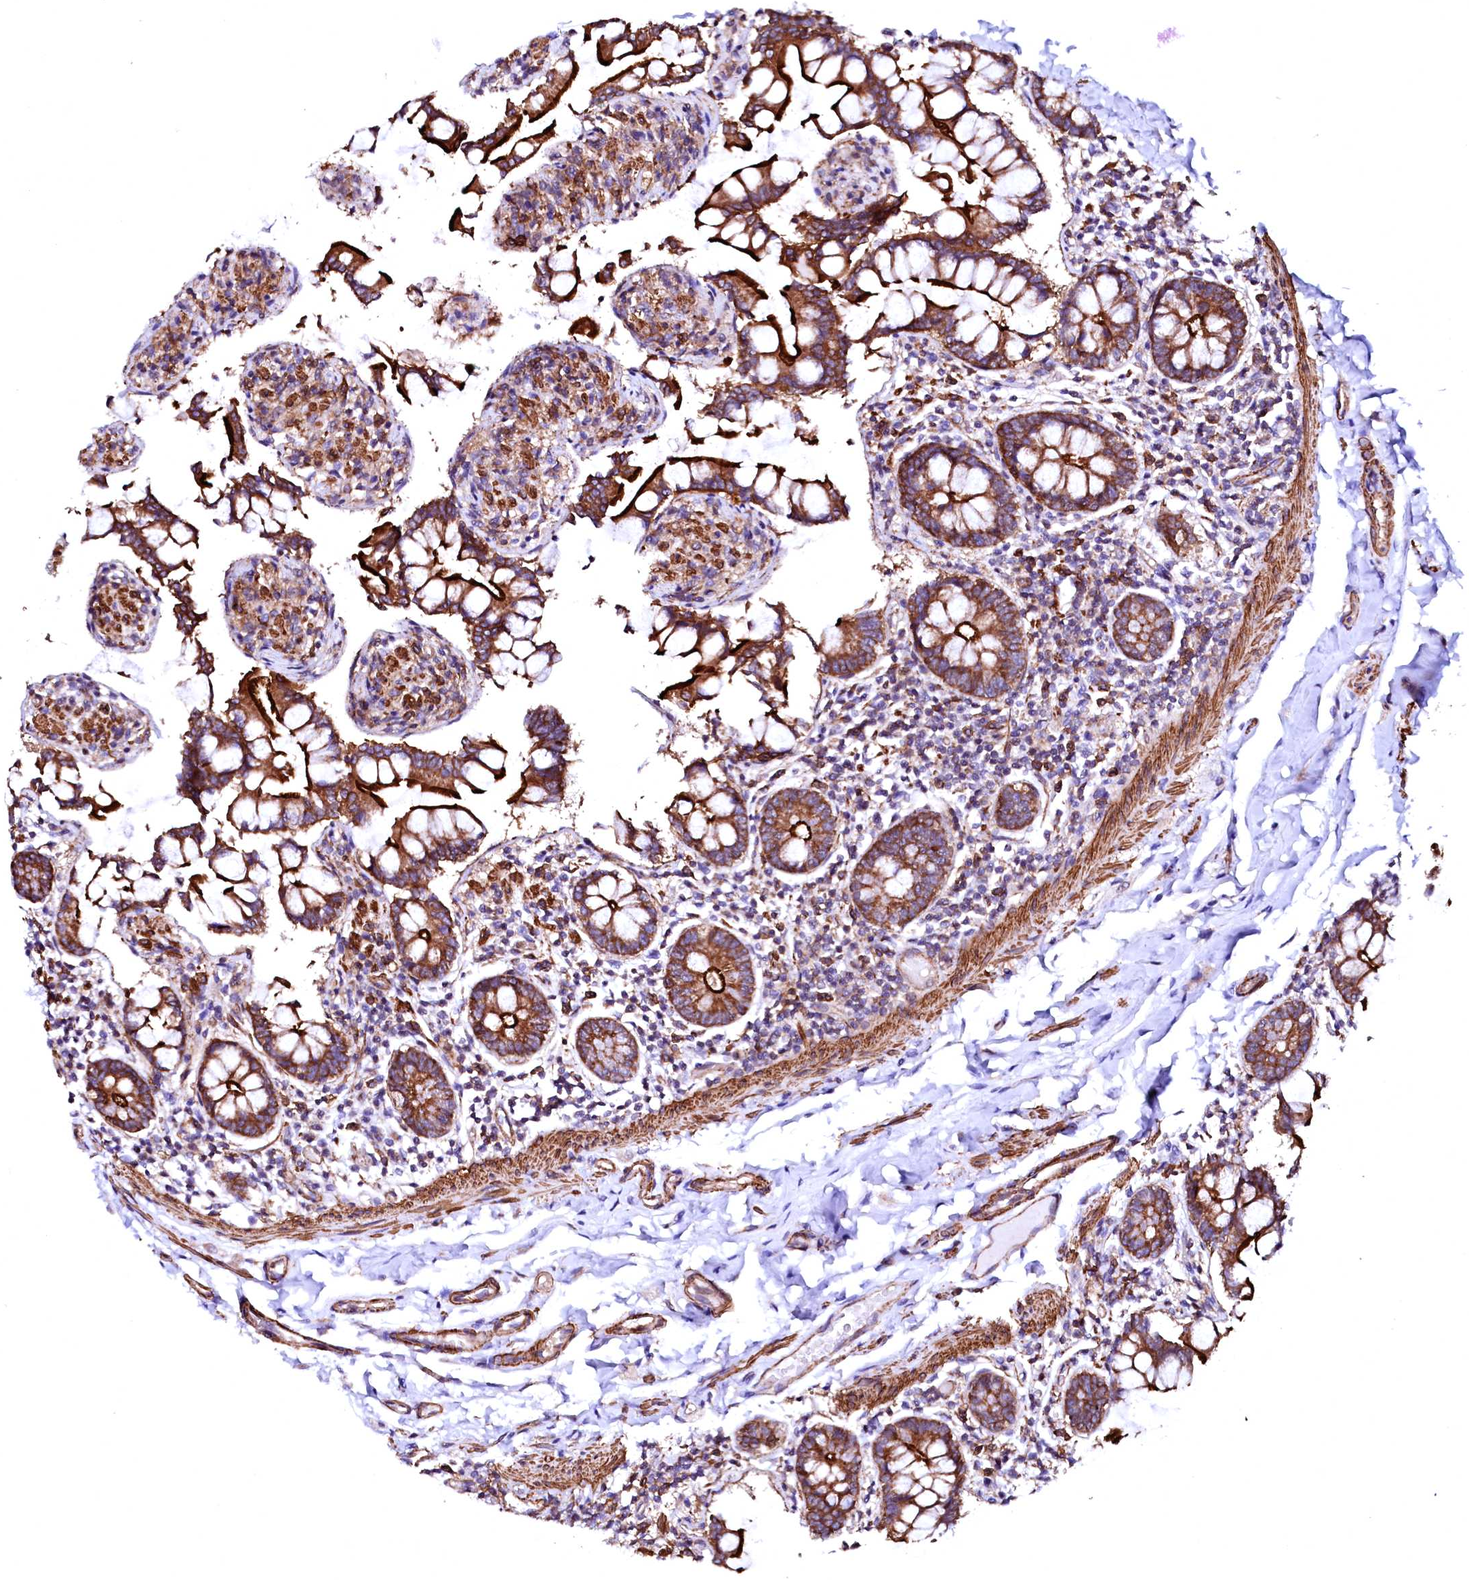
{"staining": {"intensity": "strong", "quantity": ">75%", "location": "cytoplasmic/membranous"}, "tissue": "small intestine", "cell_type": "Glandular cells", "image_type": "normal", "snomed": [{"axis": "morphology", "description": "Normal tissue, NOS"}, {"axis": "topography", "description": "Small intestine"}], "caption": "Glandular cells demonstrate strong cytoplasmic/membranous expression in approximately >75% of cells in unremarkable small intestine. (Stains: DAB in brown, nuclei in blue, Microscopy: brightfield microscopy at high magnification).", "gene": "GPR176", "patient": {"sex": "male", "age": 41}}